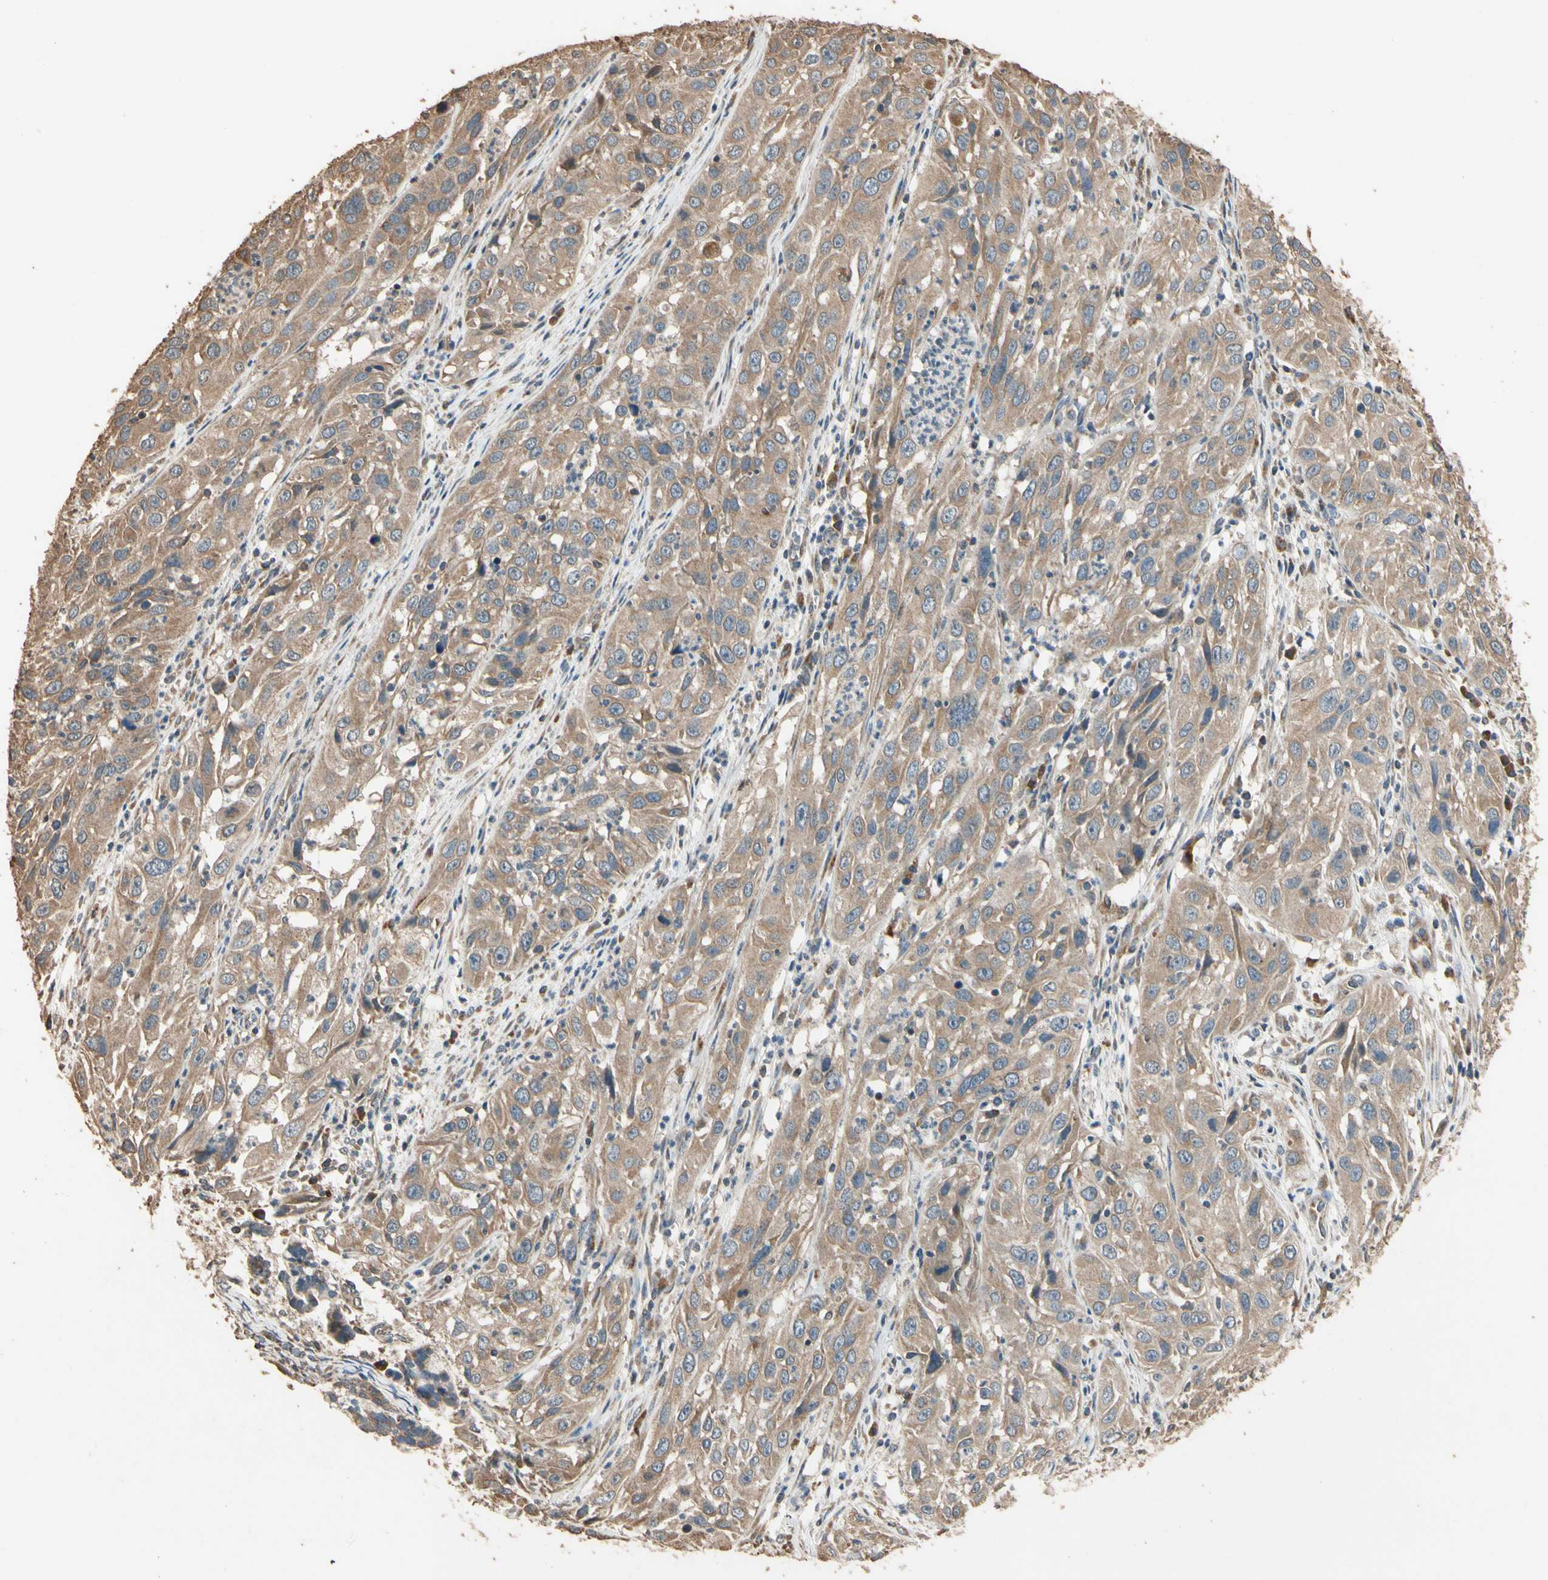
{"staining": {"intensity": "moderate", "quantity": ">75%", "location": "cytoplasmic/membranous"}, "tissue": "cervical cancer", "cell_type": "Tumor cells", "image_type": "cancer", "snomed": [{"axis": "morphology", "description": "Squamous cell carcinoma, NOS"}, {"axis": "topography", "description": "Cervix"}], "caption": "IHC micrograph of human squamous cell carcinoma (cervical) stained for a protein (brown), which shows medium levels of moderate cytoplasmic/membranous expression in approximately >75% of tumor cells.", "gene": "STX18", "patient": {"sex": "female", "age": 32}}